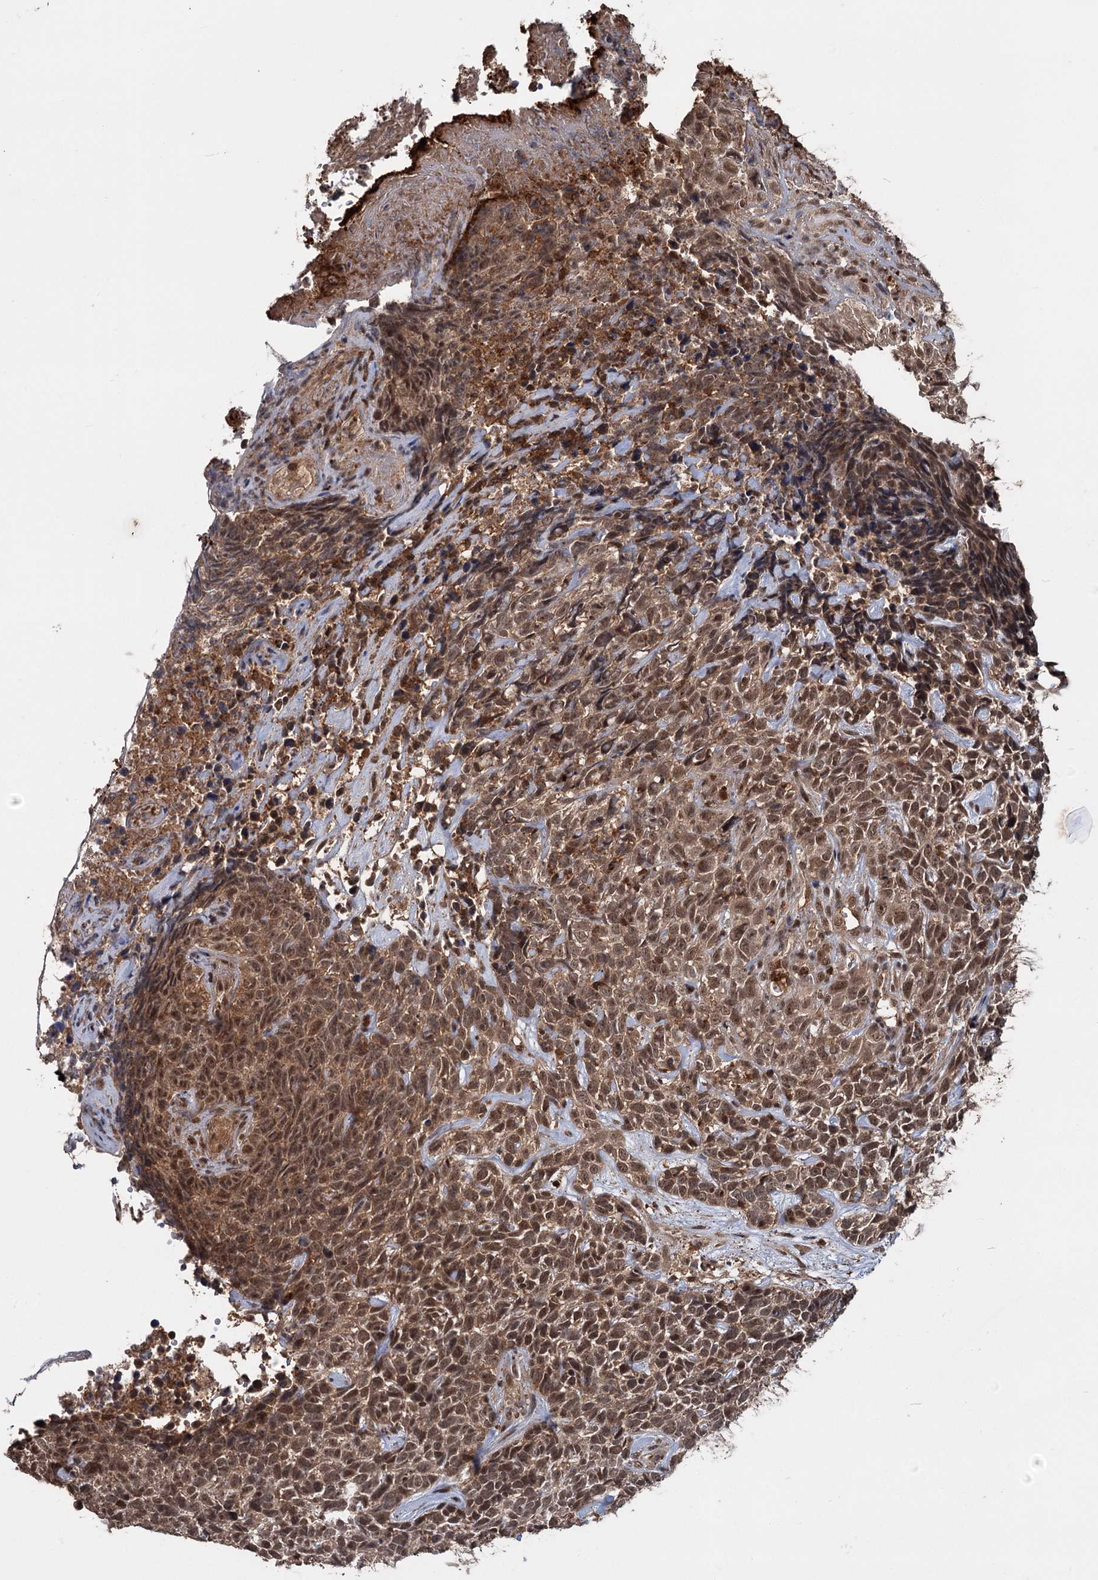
{"staining": {"intensity": "moderate", "quantity": ">75%", "location": "cytoplasmic/membranous,nuclear"}, "tissue": "skin cancer", "cell_type": "Tumor cells", "image_type": "cancer", "snomed": [{"axis": "morphology", "description": "Basal cell carcinoma"}, {"axis": "topography", "description": "Skin"}], "caption": "Immunohistochemical staining of human skin cancer reveals medium levels of moderate cytoplasmic/membranous and nuclear protein positivity in approximately >75% of tumor cells. The staining is performed using DAB (3,3'-diaminobenzidine) brown chromogen to label protein expression. The nuclei are counter-stained blue using hematoxylin.", "gene": "KANSL2", "patient": {"sex": "female", "age": 84}}